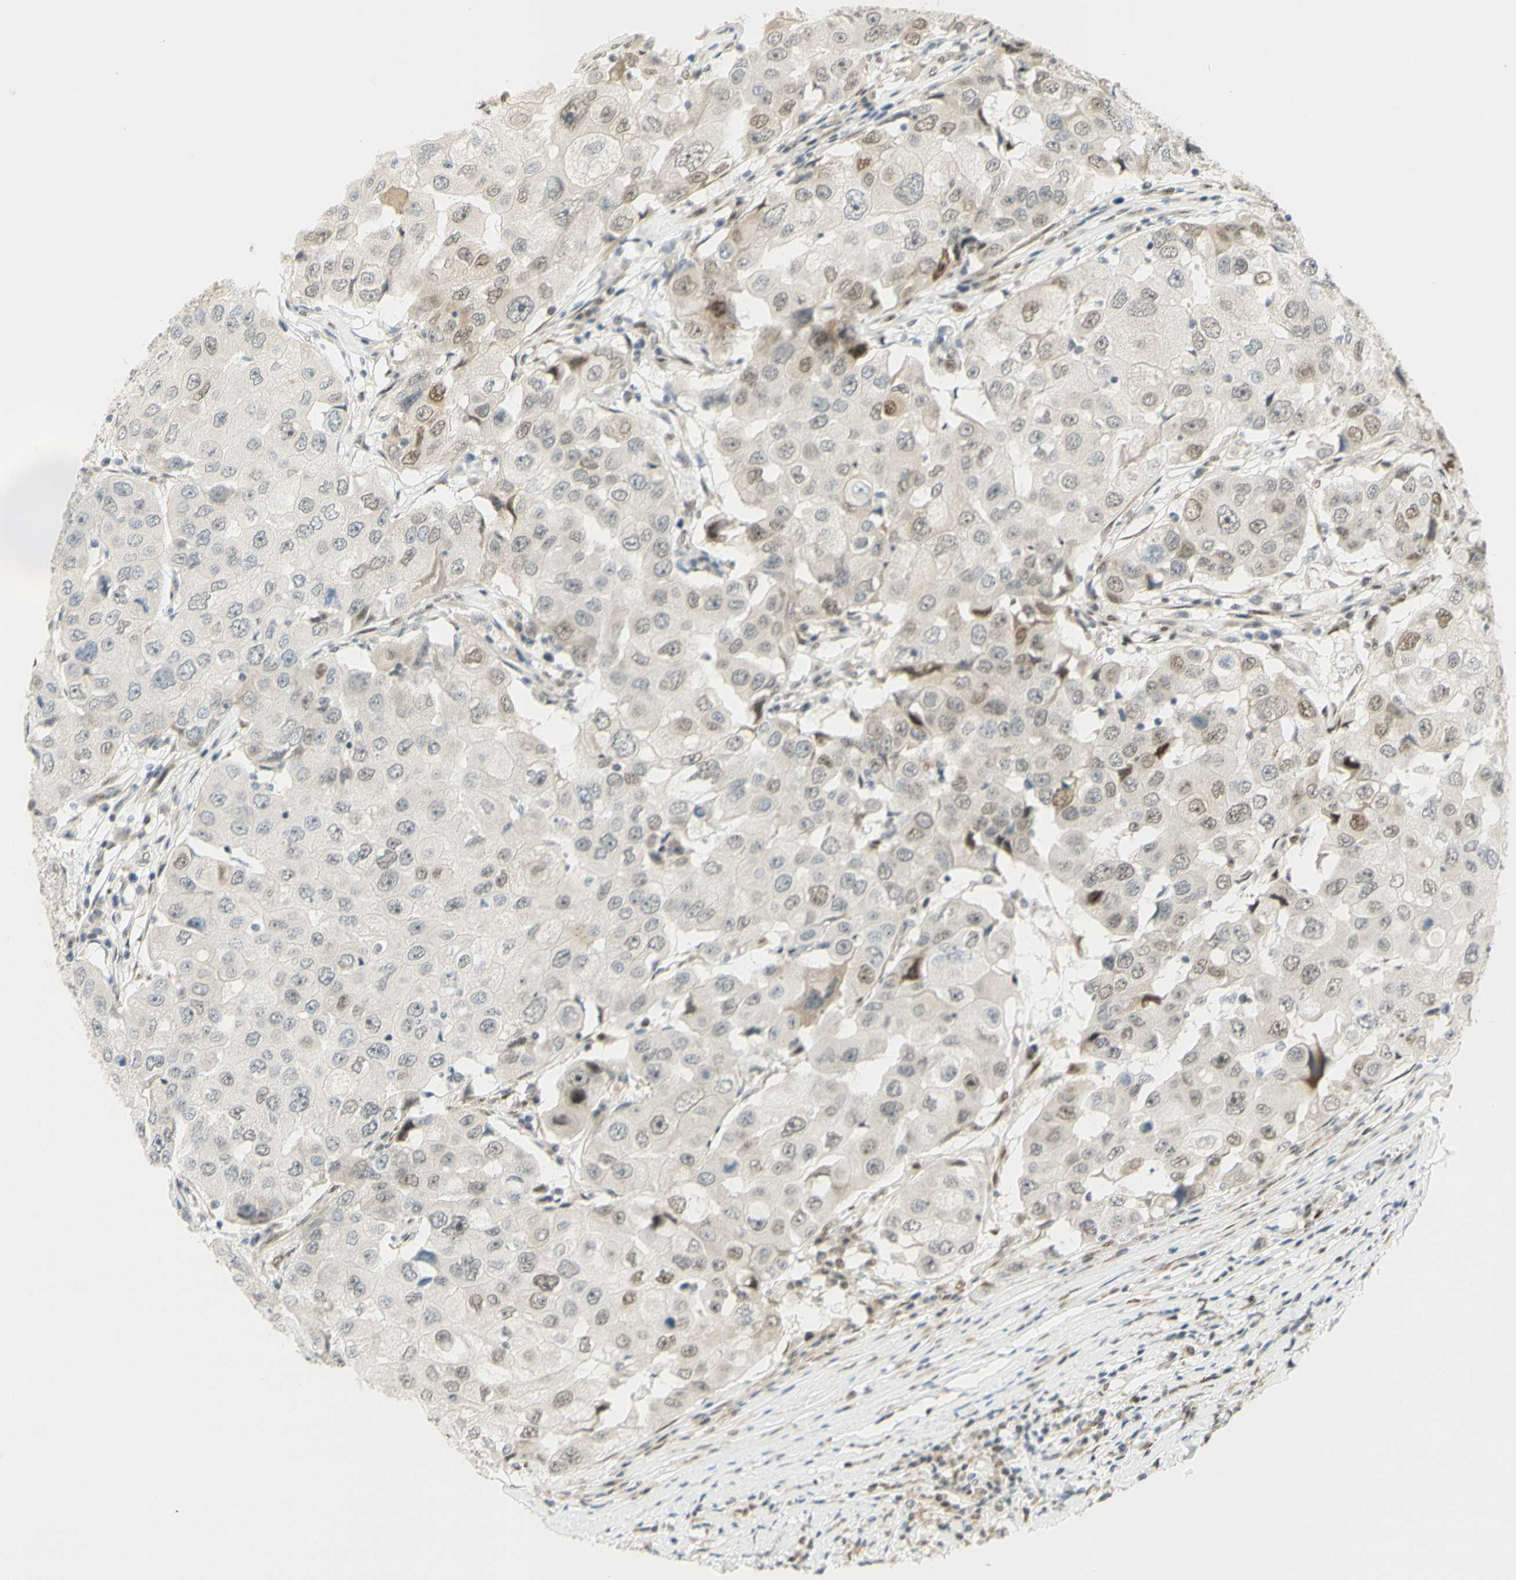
{"staining": {"intensity": "weak", "quantity": ">75%", "location": "cytoplasmic/membranous,nuclear"}, "tissue": "breast cancer", "cell_type": "Tumor cells", "image_type": "cancer", "snomed": [{"axis": "morphology", "description": "Duct carcinoma"}, {"axis": "topography", "description": "Breast"}], "caption": "The photomicrograph reveals staining of breast cancer, revealing weak cytoplasmic/membranous and nuclear protein positivity (brown color) within tumor cells. (Brightfield microscopy of DAB IHC at high magnification).", "gene": "DDX1", "patient": {"sex": "female", "age": 27}}